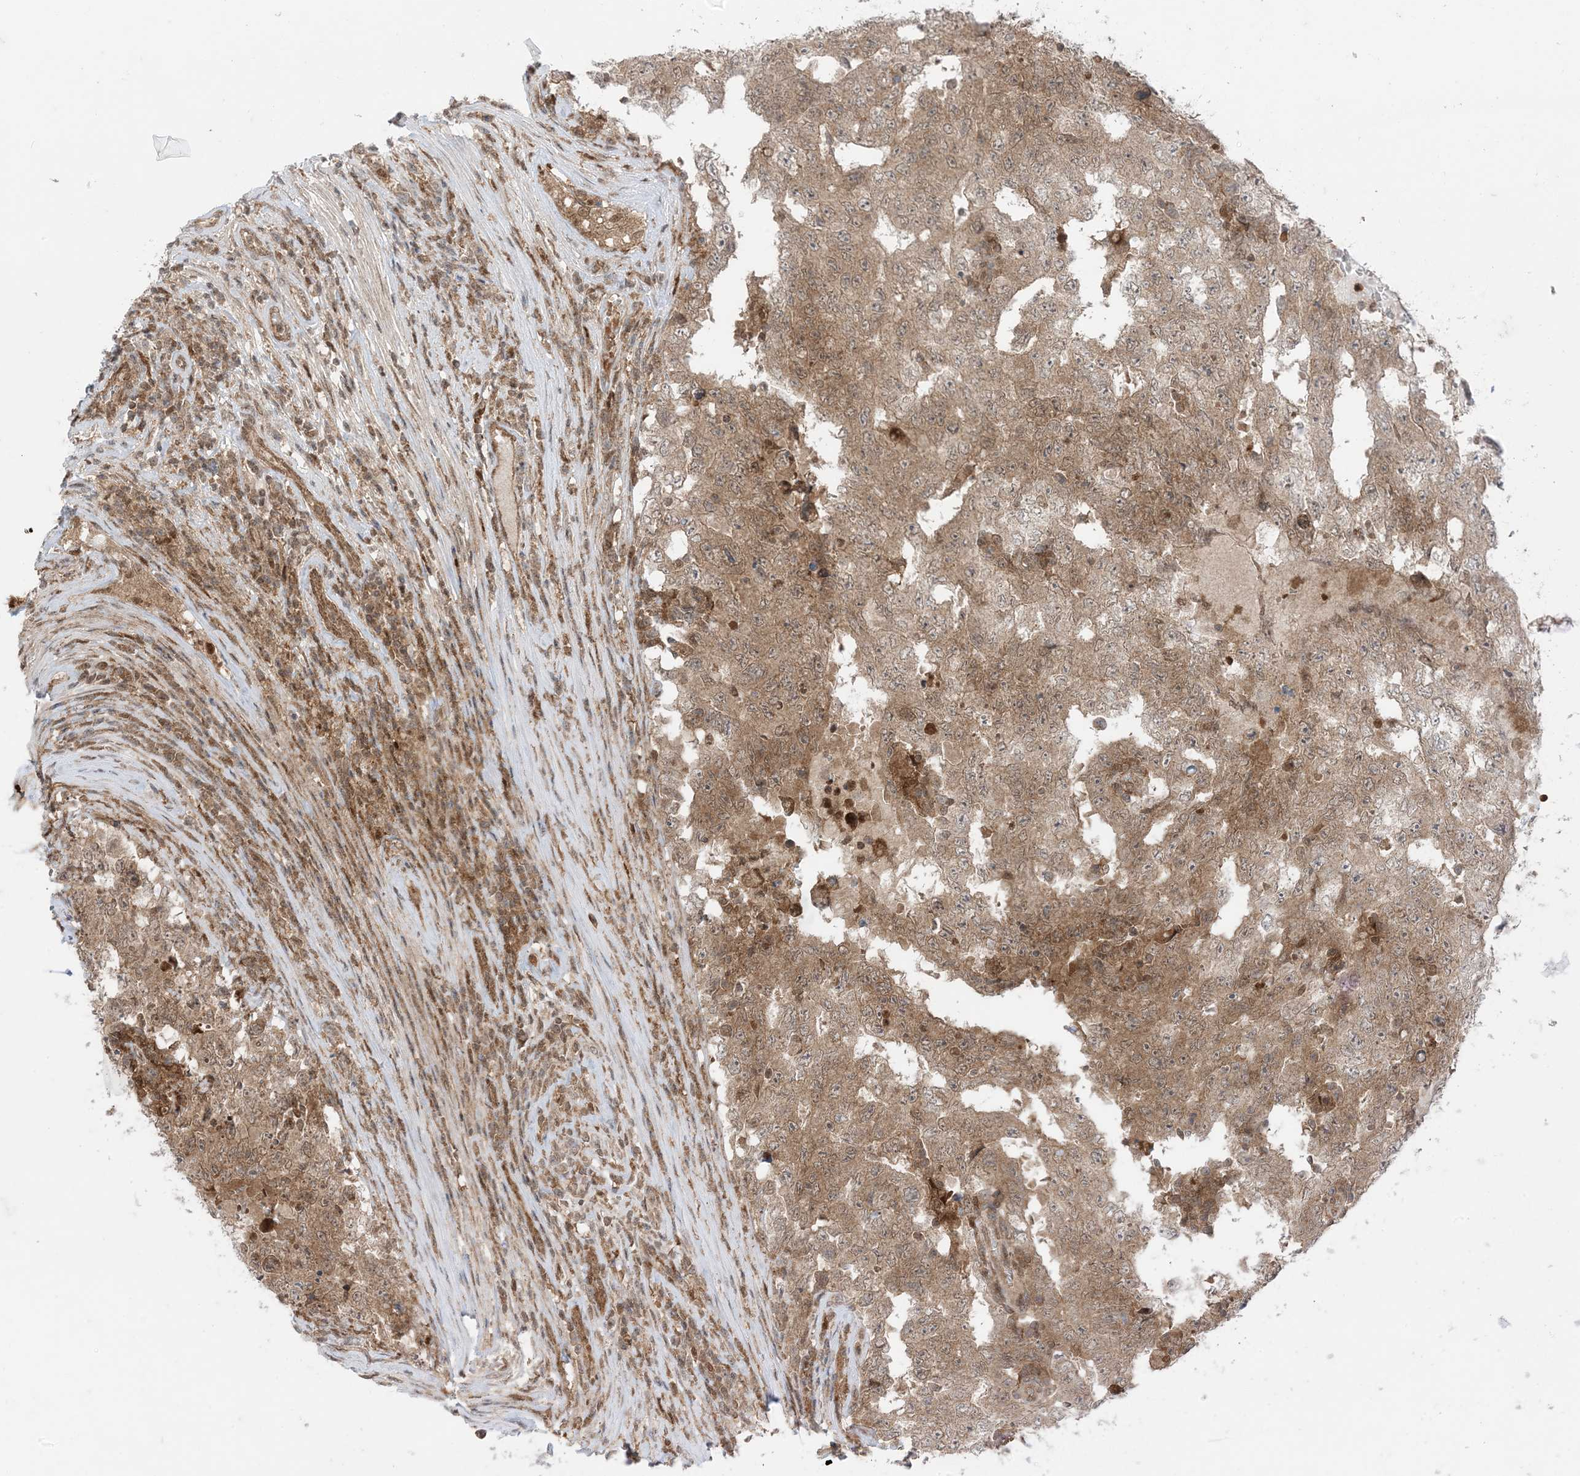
{"staining": {"intensity": "moderate", "quantity": ">75%", "location": "cytoplasmic/membranous"}, "tissue": "testis cancer", "cell_type": "Tumor cells", "image_type": "cancer", "snomed": [{"axis": "morphology", "description": "Carcinoma, Embryonal, NOS"}, {"axis": "topography", "description": "Testis"}], "caption": "Embryonal carcinoma (testis) stained for a protein (brown) shows moderate cytoplasmic/membranous positive expression in about >75% of tumor cells.", "gene": "PTPA", "patient": {"sex": "male", "age": 26}}